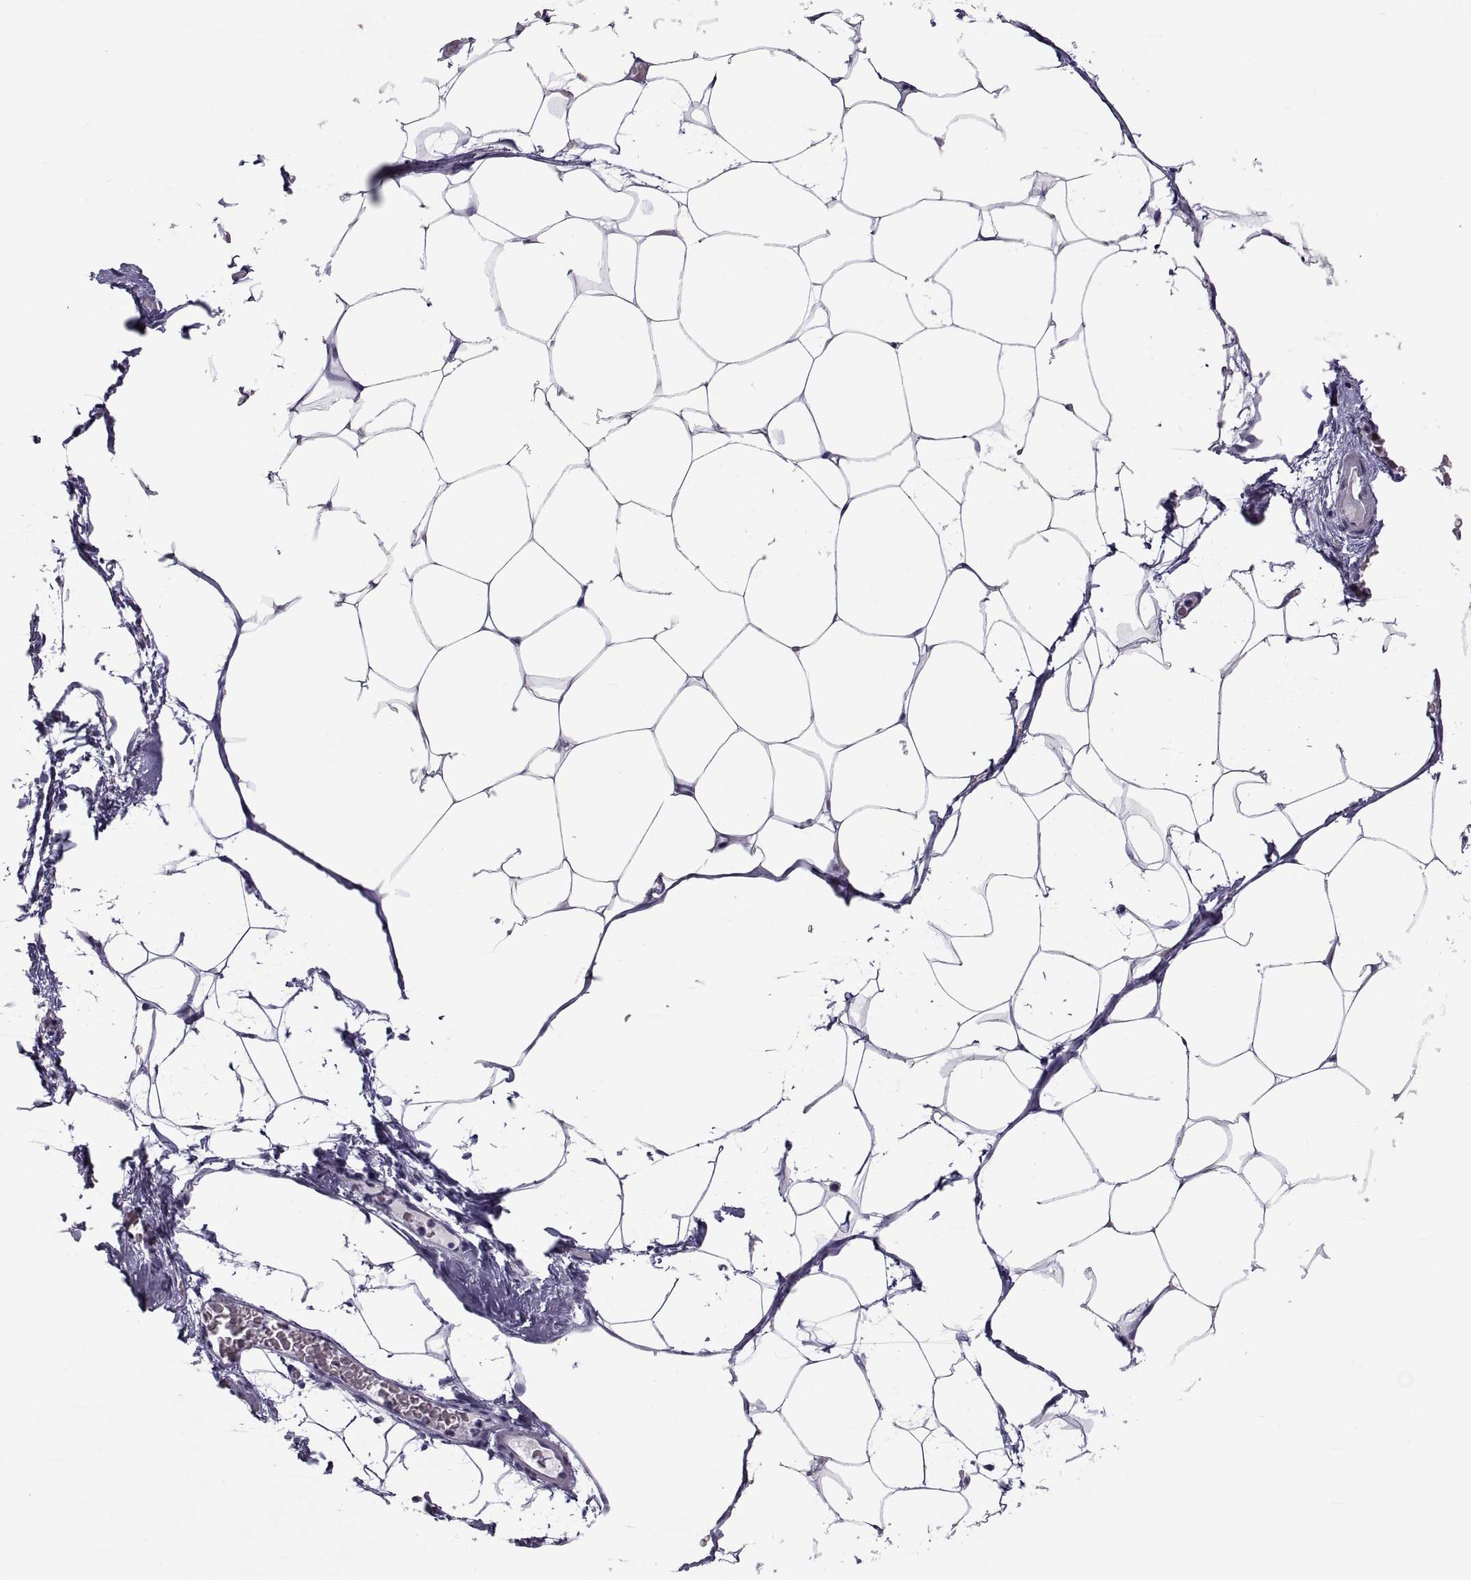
{"staining": {"intensity": "negative", "quantity": "none", "location": "none"}, "tissue": "adipose tissue", "cell_type": "Adipocytes", "image_type": "normal", "snomed": [{"axis": "morphology", "description": "Normal tissue, NOS"}, {"axis": "topography", "description": "Adipose tissue"}], "caption": "This photomicrograph is of normal adipose tissue stained with IHC to label a protein in brown with the nuclei are counter-stained blue. There is no expression in adipocytes. The staining was performed using DAB (3,3'-diaminobenzidine) to visualize the protein expression in brown, while the nuclei were stained in blue with hematoxylin (Magnification: 20x).", "gene": "TMEM158", "patient": {"sex": "male", "age": 57}}